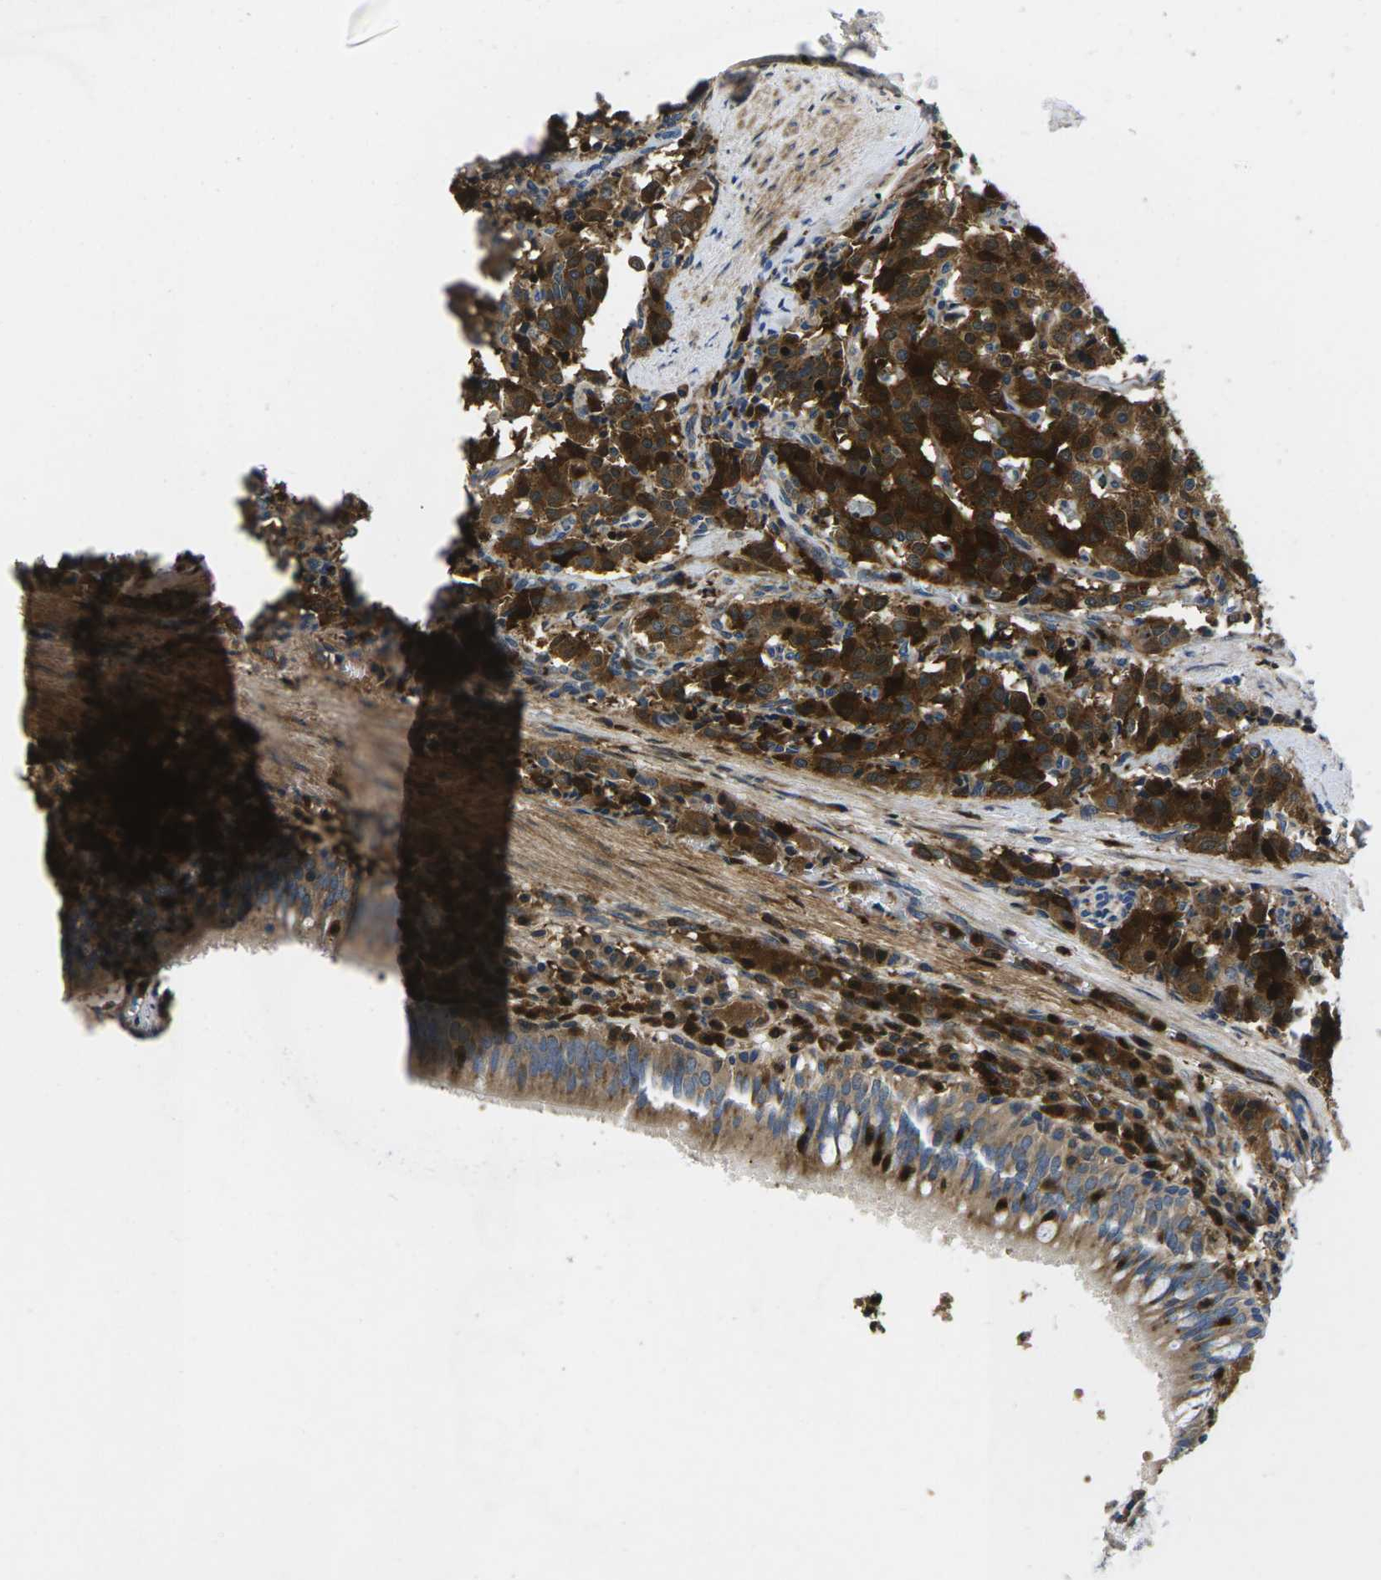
{"staining": {"intensity": "strong", "quantity": ">75%", "location": "cytoplasmic/membranous"}, "tissue": "carcinoid", "cell_type": "Tumor cells", "image_type": "cancer", "snomed": [{"axis": "morphology", "description": "Carcinoid, malignant, NOS"}, {"axis": "topography", "description": "Lung"}], "caption": "A brown stain labels strong cytoplasmic/membranous expression of a protein in human carcinoid (malignant) tumor cells.", "gene": "PLCE1", "patient": {"sex": "male", "age": 30}}